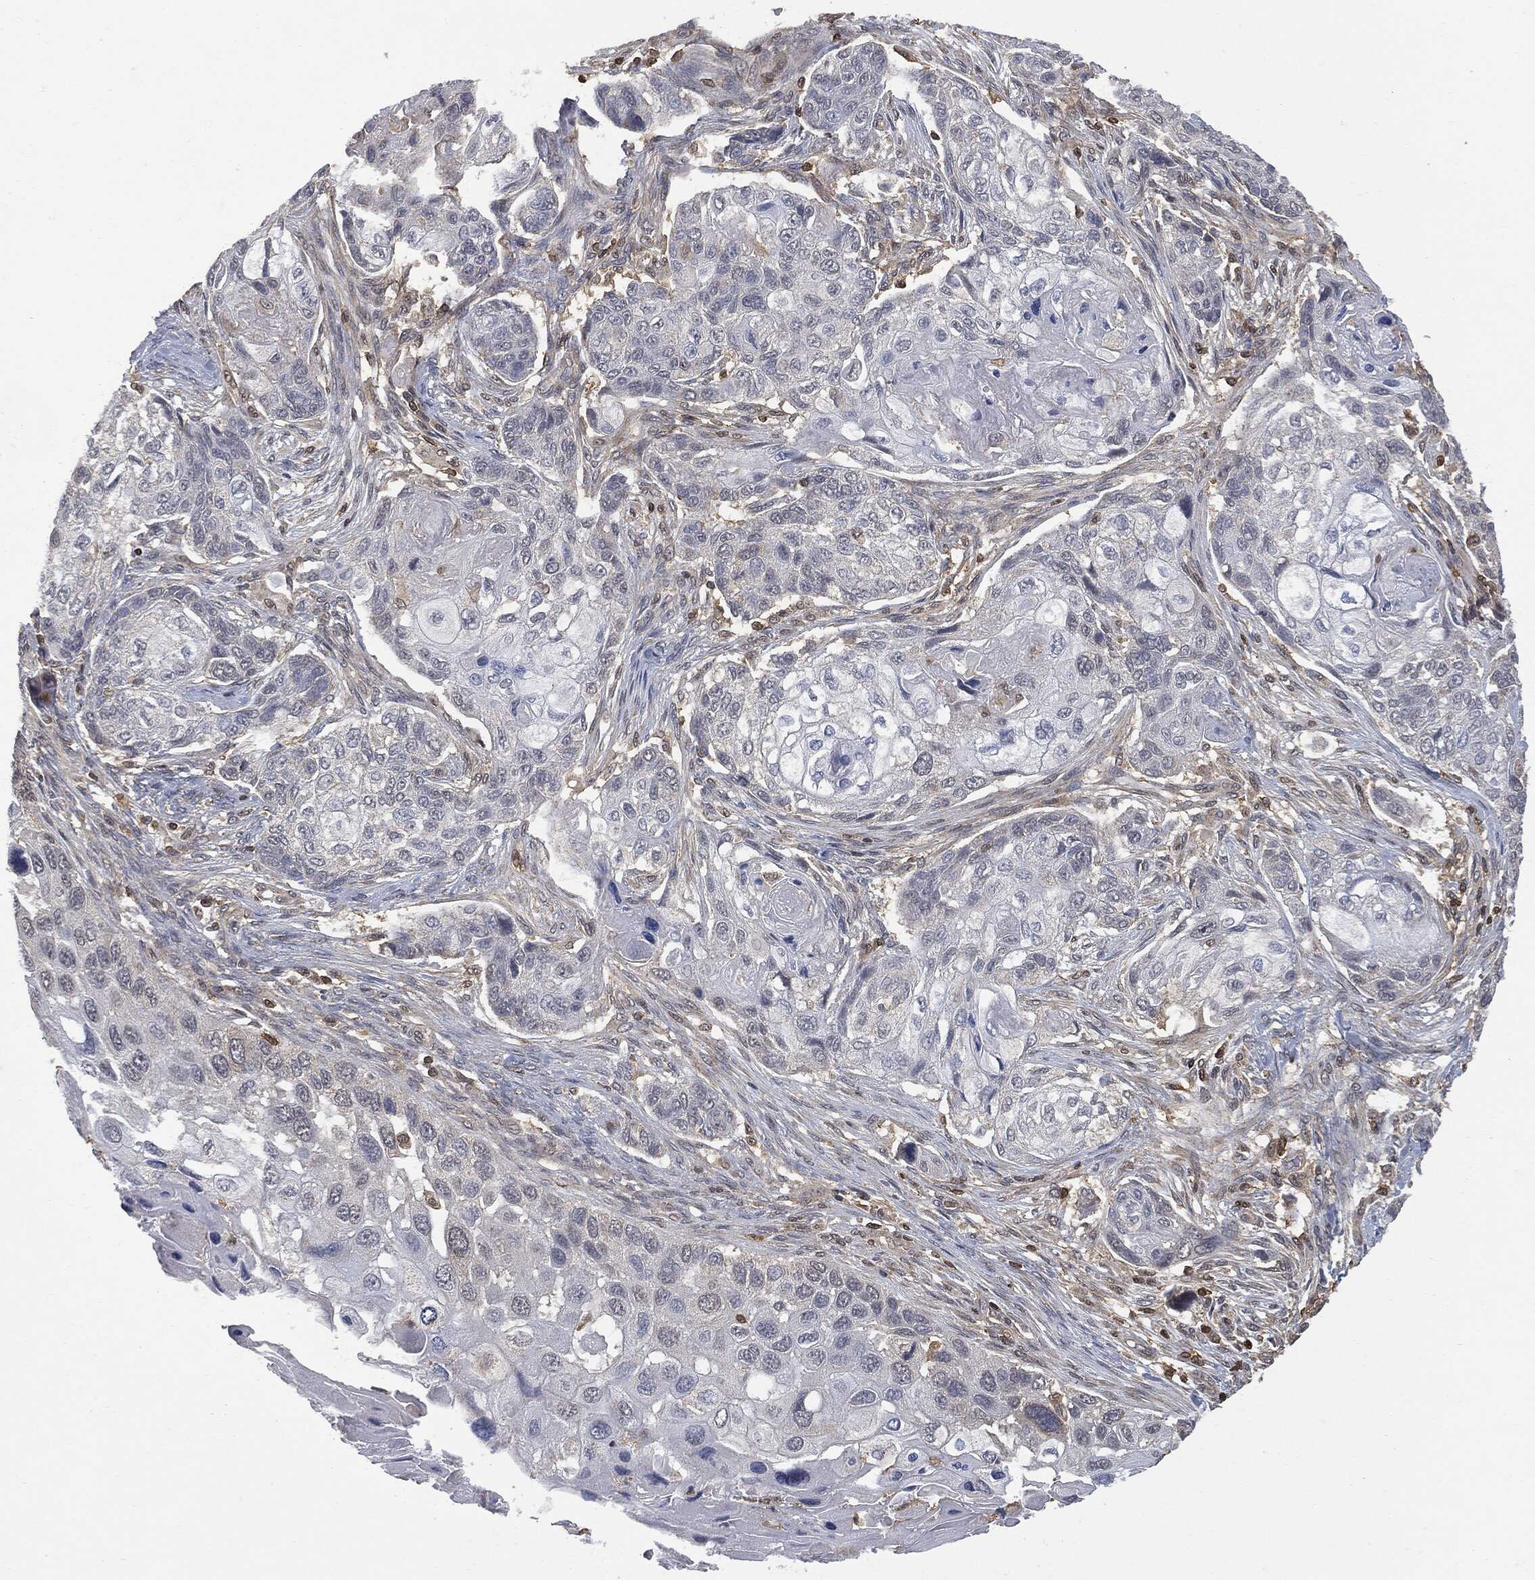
{"staining": {"intensity": "negative", "quantity": "none", "location": "none"}, "tissue": "lung cancer", "cell_type": "Tumor cells", "image_type": "cancer", "snomed": [{"axis": "morphology", "description": "Normal tissue, NOS"}, {"axis": "morphology", "description": "Squamous cell carcinoma, NOS"}, {"axis": "topography", "description": "Bronchus"}, {"axis": "topography", "description": "Lung"}], "caption": "Tumor cells show no significant protein expression in squamous cell carcinoma (lung).", "gene": "PSMB10", "patient": {"sex": "male", "age": 69}}